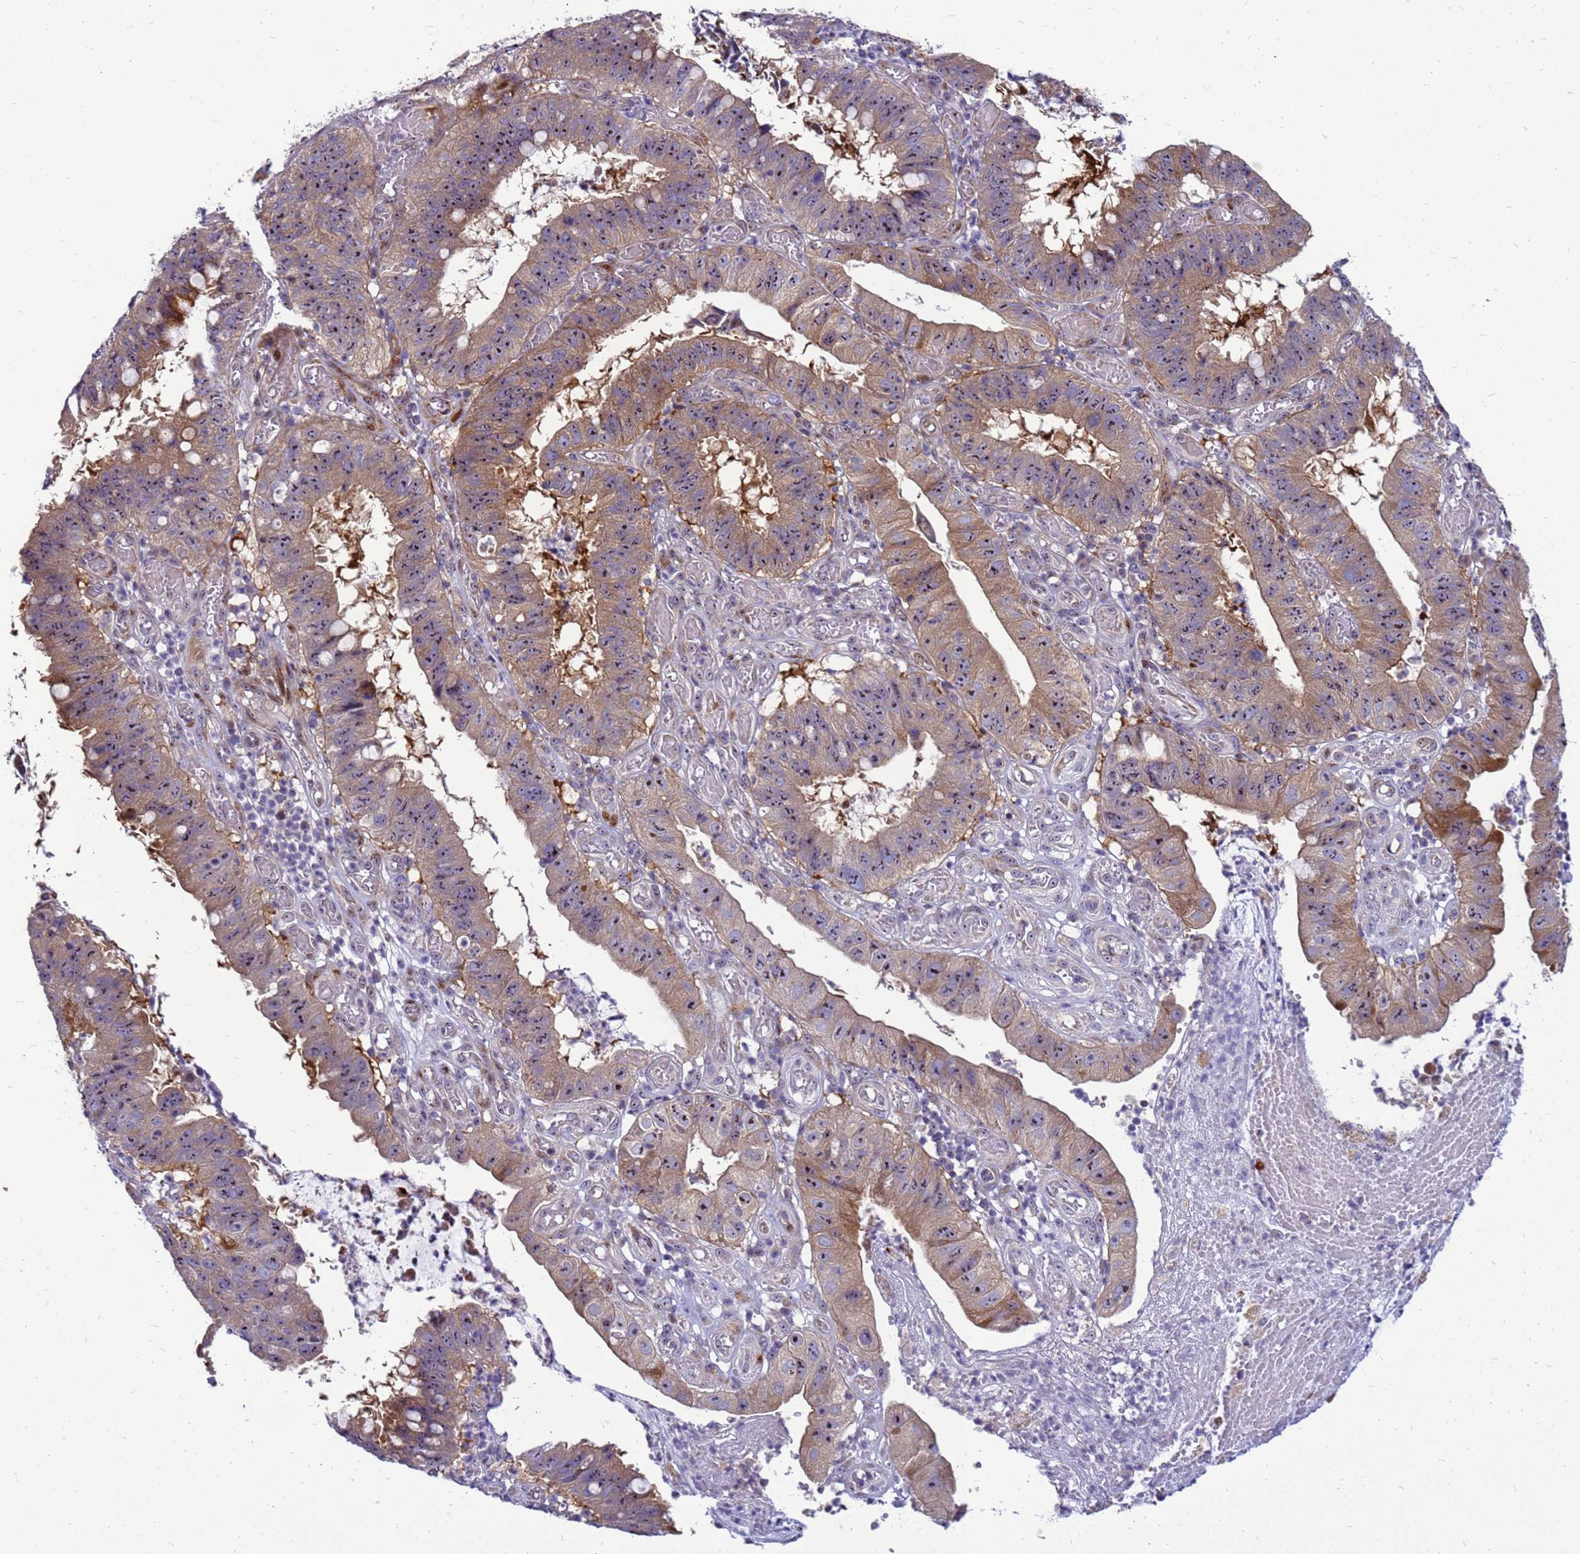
{"staining": {"intensity": "moderate", "quantity": "25%-75%", "location": "cytoplasmic/membranous"}, "tissue": "stomach cancer", "cell_type": "Tumor cells", "image_type": "cancer", "snomed": [{"axis": "morphology", "description": "Adenocarcinoma, NOS"}, {"axis": "topography", "description": "Stomach"}], "caption": "This is a micrograph of immunohistochemistry (IHC) staining of adenocarcinoma (stomach), which shows moderate expression in the cytoplasmic/membranous of tumor cells.", "gene": "RSPO1", "patient": {"sex": "male", "age": 59}}